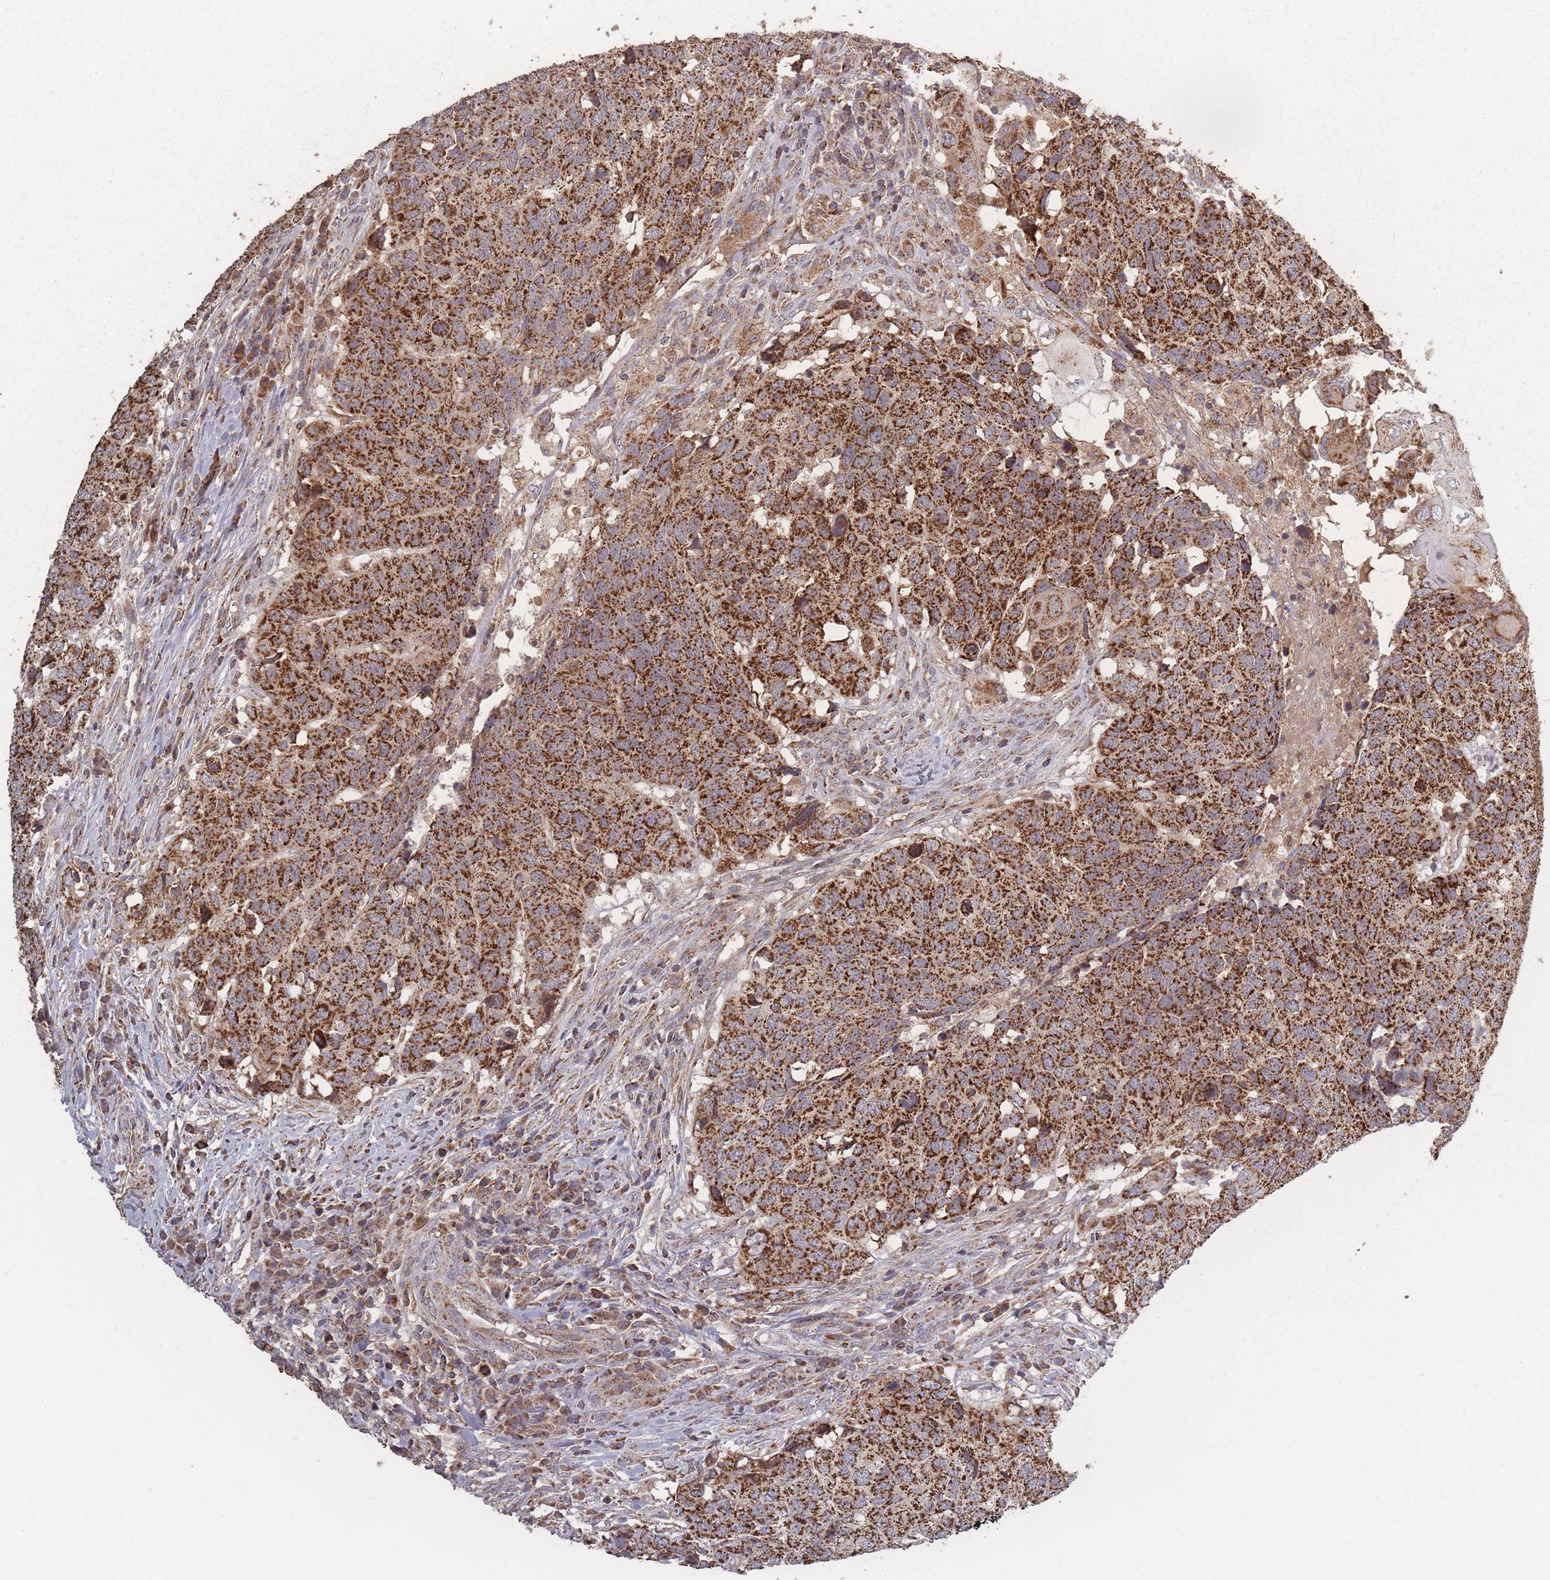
{"staining": {"intensity": "strong", "quantity": ">75%", "location": "cytoplasmic/membranous"}, "tissue": "head and neck cancer", "cell_type": "Tumor cells", "image_type": "cancer", "snomed": [{"axis": "morphology", "description": "Normal tissue, NOS"}, {"axis": "morphology", "description": "Squamous cell carcinoma, NOS"}, {"axis": "topography", "description": "Skeletal muscle"}, {"axis": "topography", "description": "Vascular tissue"}, {"axis": "topography", "description": "Peripheral nerve tissue"}, {"axis": "topography", "description": "Head-Neck"}], "caption": "Protein expression analysis of head and neck cancer demonstrates strong cytoplasmic/membranous positivity in approximately >75% of tumor cells. The staining was performed using DAB to visualize the protein expression in brown, while the nuclei were stained in blue with hematoxylin (Magnification: 20x).", "gene": "LYRM7", "patient": {"sex": "male", "age": 66}}